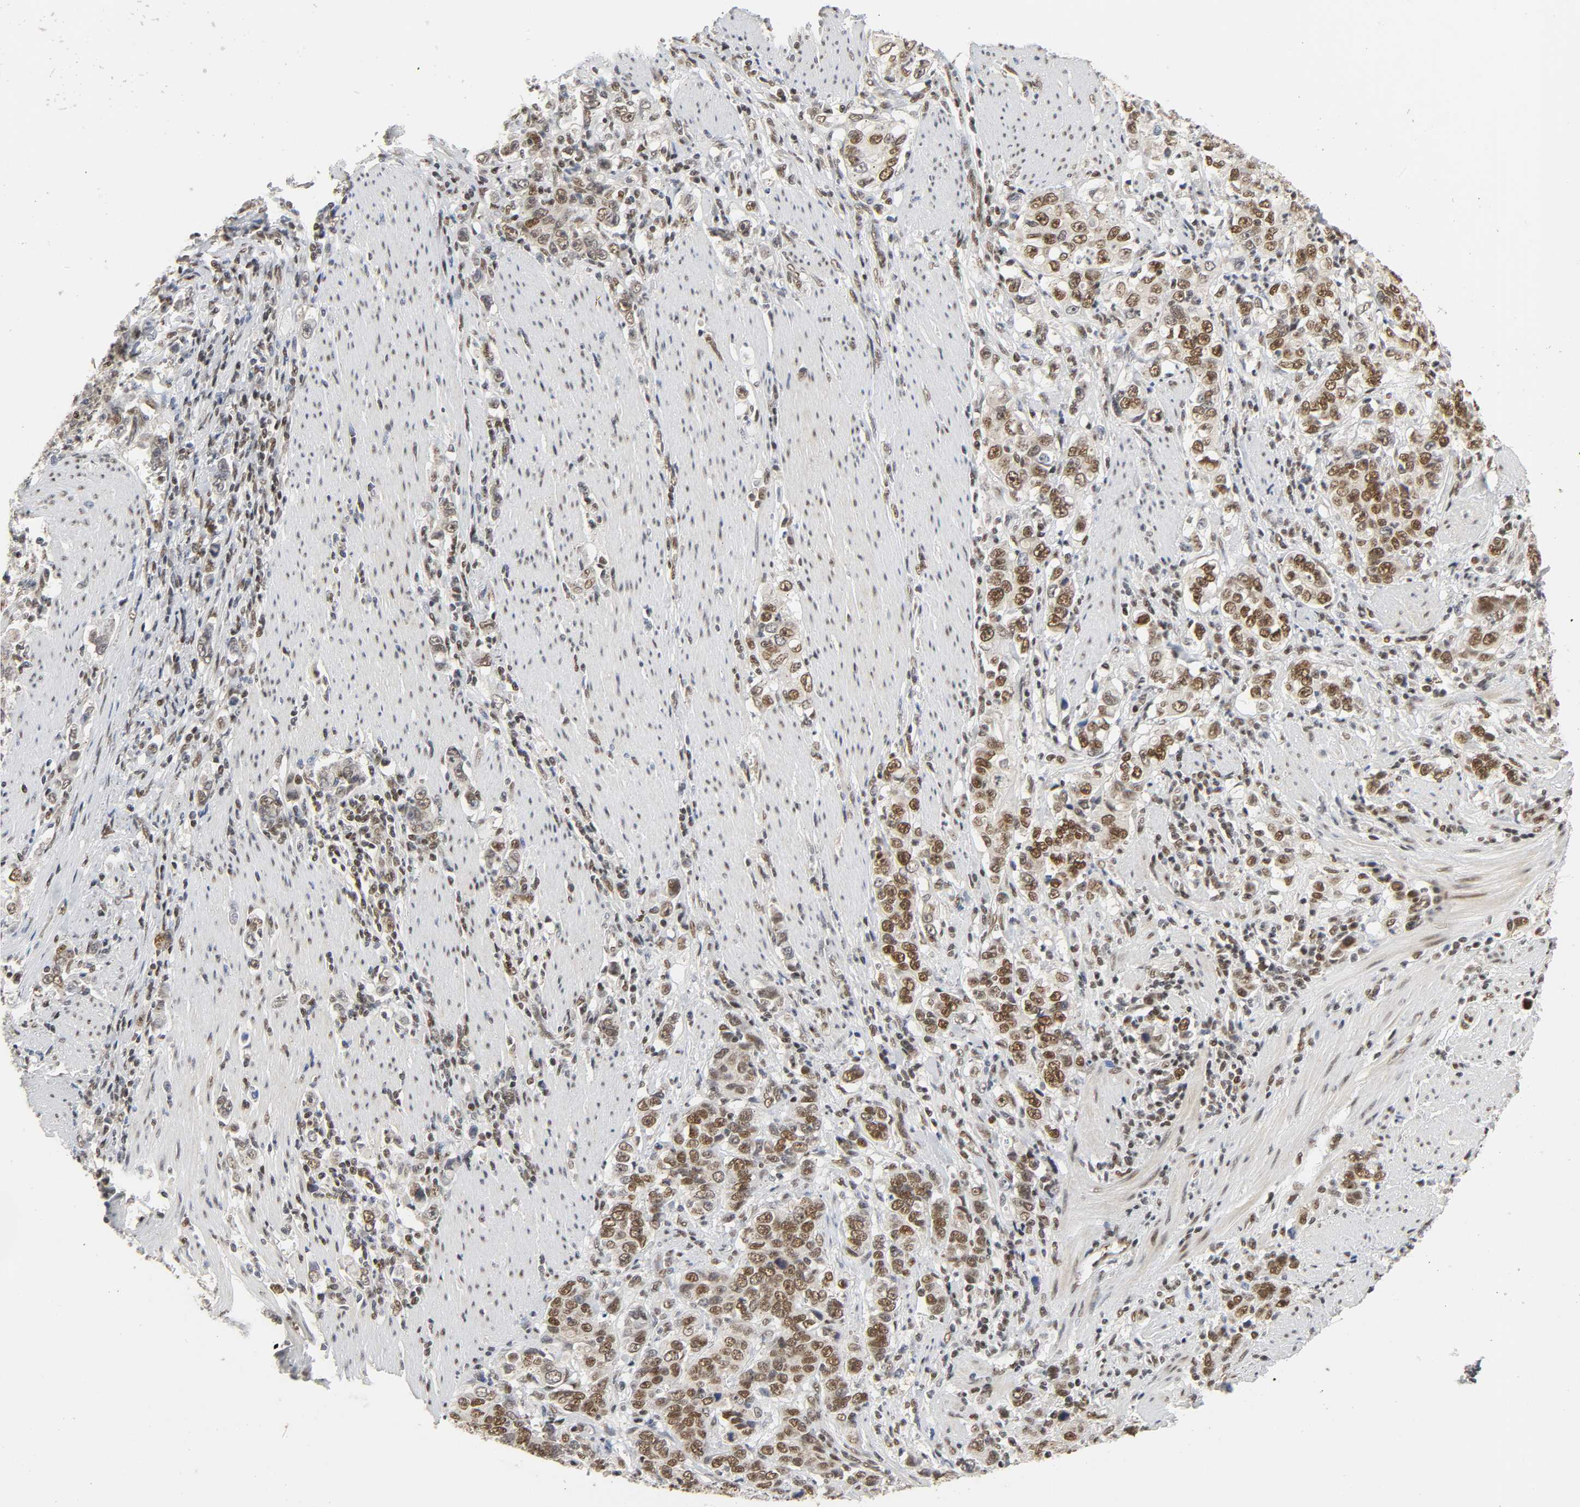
{"staining": {"intensity": "moderate", "quantity": ">75%", "location": "nuclear"}, "tissue": "stomach cancer", "cell_type": "Tumor cells", "image_type": "cancer", "snomed": [{"axis": "morphology", "description": "Adenocarcinoma, NOS"}, {"axis": "topography", "description": "Stomach, lower"}], "caption": "Immunohistochemical staining of human stomach cancer (adenocarcinoma) demonstrates moderate nuclear protein staining in approximately >75% of tumor cells.", "gene": "NCOA6", "patient": {"sex": "female", "age": 72}}